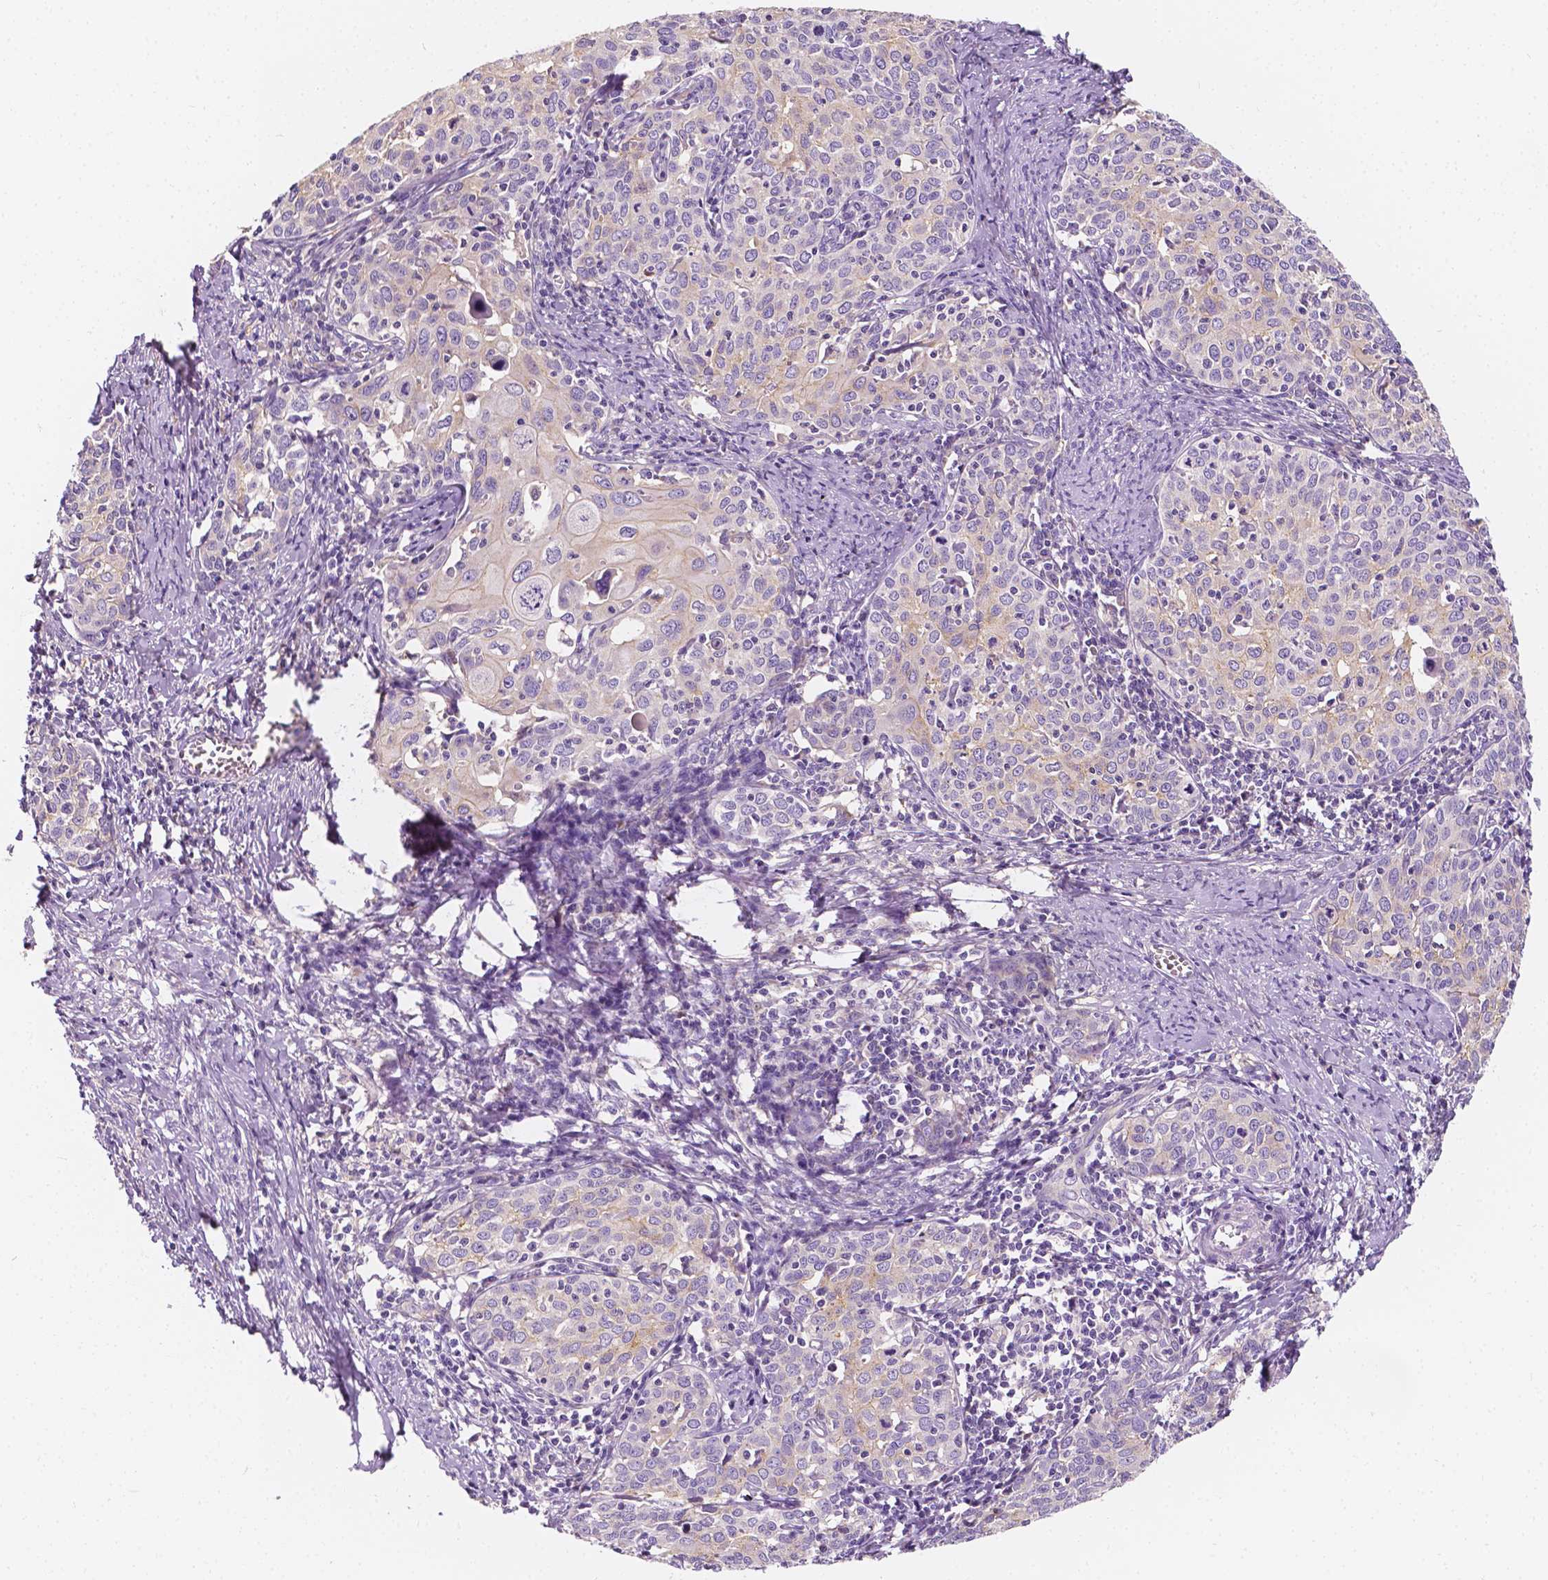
{"staining": {"intensity": "negative", "quantity": "none", "location": "none"}, "tissue": "cervical cancer", "cell_type": "Tumor cells", "image_type": "cancer", "snomed": [{"axis": "morphology", "description": "Squamous cell carcinoma, NOS"}, {"axis": "topography", "description": "Cervix"}], "caption": "High power microscopy histopathology image of an IHC micrograph of cervical cancer (squamous cell carcinoma), revealing no significant expression in tumor cells. (Brightfield microscopy of DAB IHC at high magnification).", "gene": "SIRT2", "patient": {"sex": "female", "age": 62}}